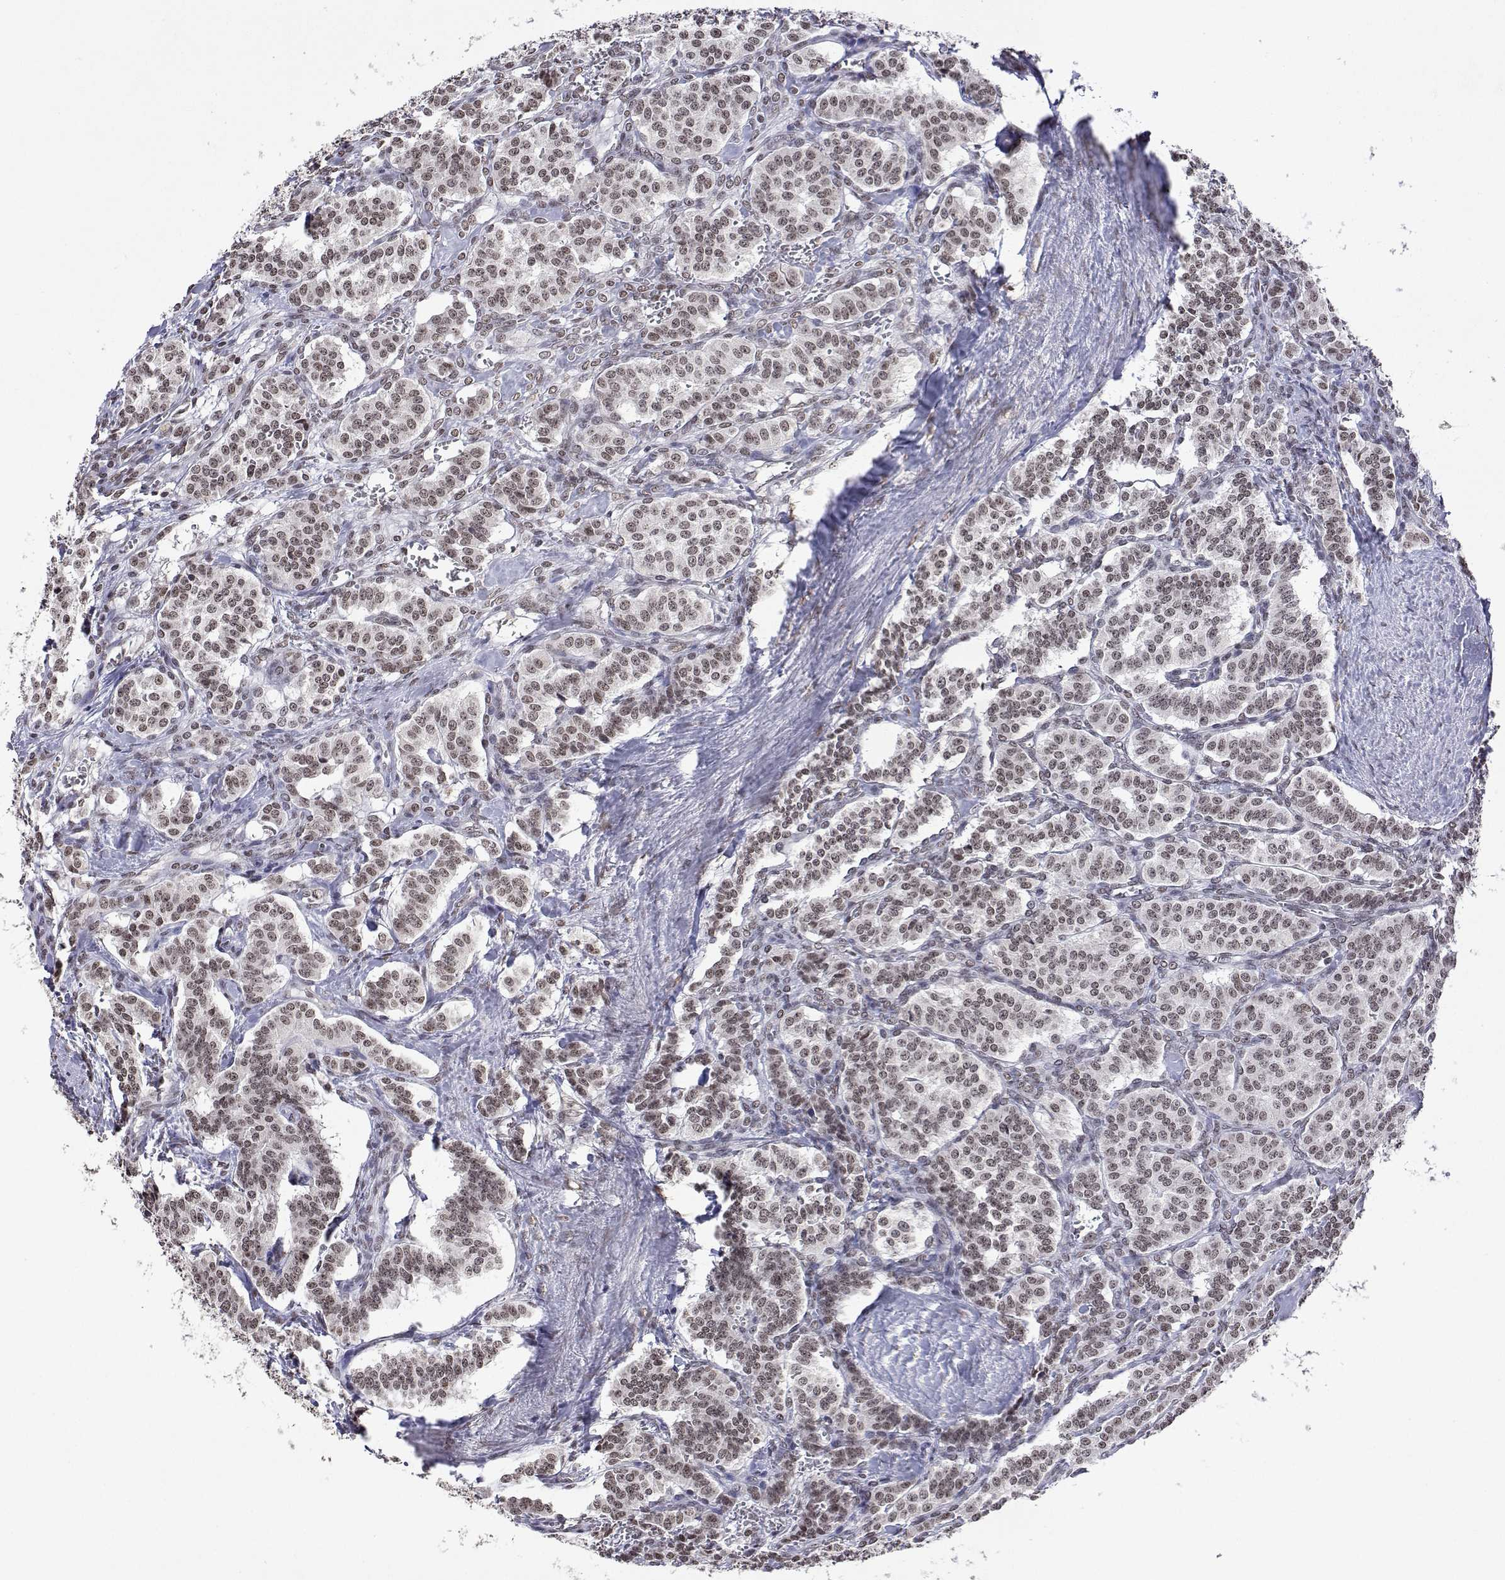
{"staining": {"intensity": "weak", "quantity": ">75%", "location": "nuclear"}, "tissue": "carcinoid", "cell_type": "Tumor cells", "image_type": "cancer", "snomed": [{"axis": "morphology", "description": "Normal tissue, NOS"}, {"axis": "morphology", "description": "Carcinoid, malignant, NOS"}, {"axis": "topography", "description": "Lung"}], "caption": "Immunohistochemistry (DAB) staining of human carcinoid shows weak nuclear protein expression in approximately >75% of tumor cells.", "gene": "XPC", "patient": {"sex": "female", "age": 46}}